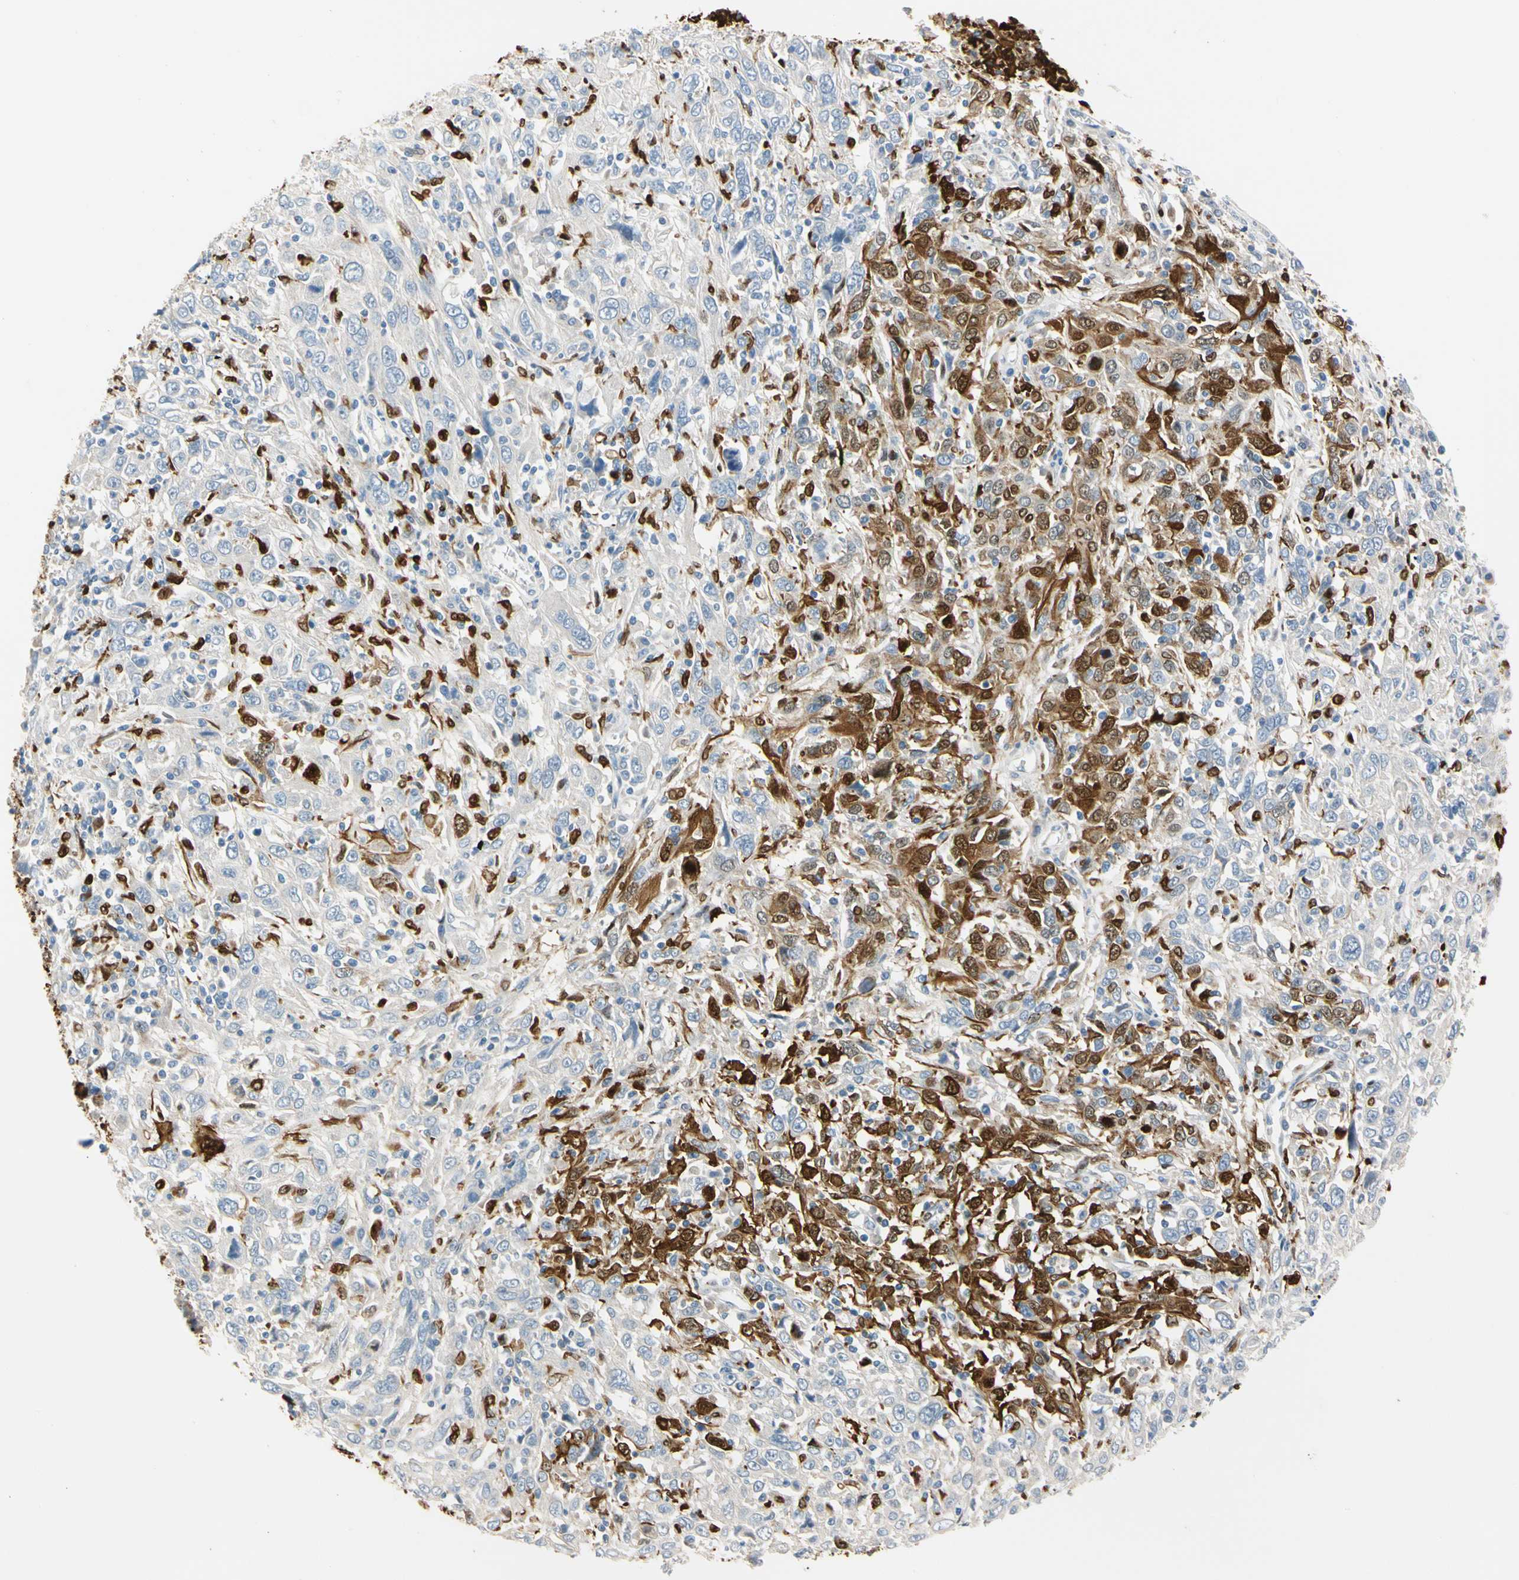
{"staining": {"intensity": "strong", "quantity": "<25%", "location": "cytoplasmic/membranous,nuclear"}, "tissue": "cervical cancer", "cell_type": "Tumor cells", "image_type": "cancer", "snomed": [{"axis": "morphology", "description": "Squamous cell carcinoma, NOS"}, {"axis": "topography", "description": "Cervix"}], "caption": "Strong cytoplasmic/membranous and nuclear staining for a protein is seen in approximately <25% of tumor cells of cervical squamous cell carcinoma using IHC.", "gene": "TRAF5", "patient": {"sex": "female", "age": 46}}